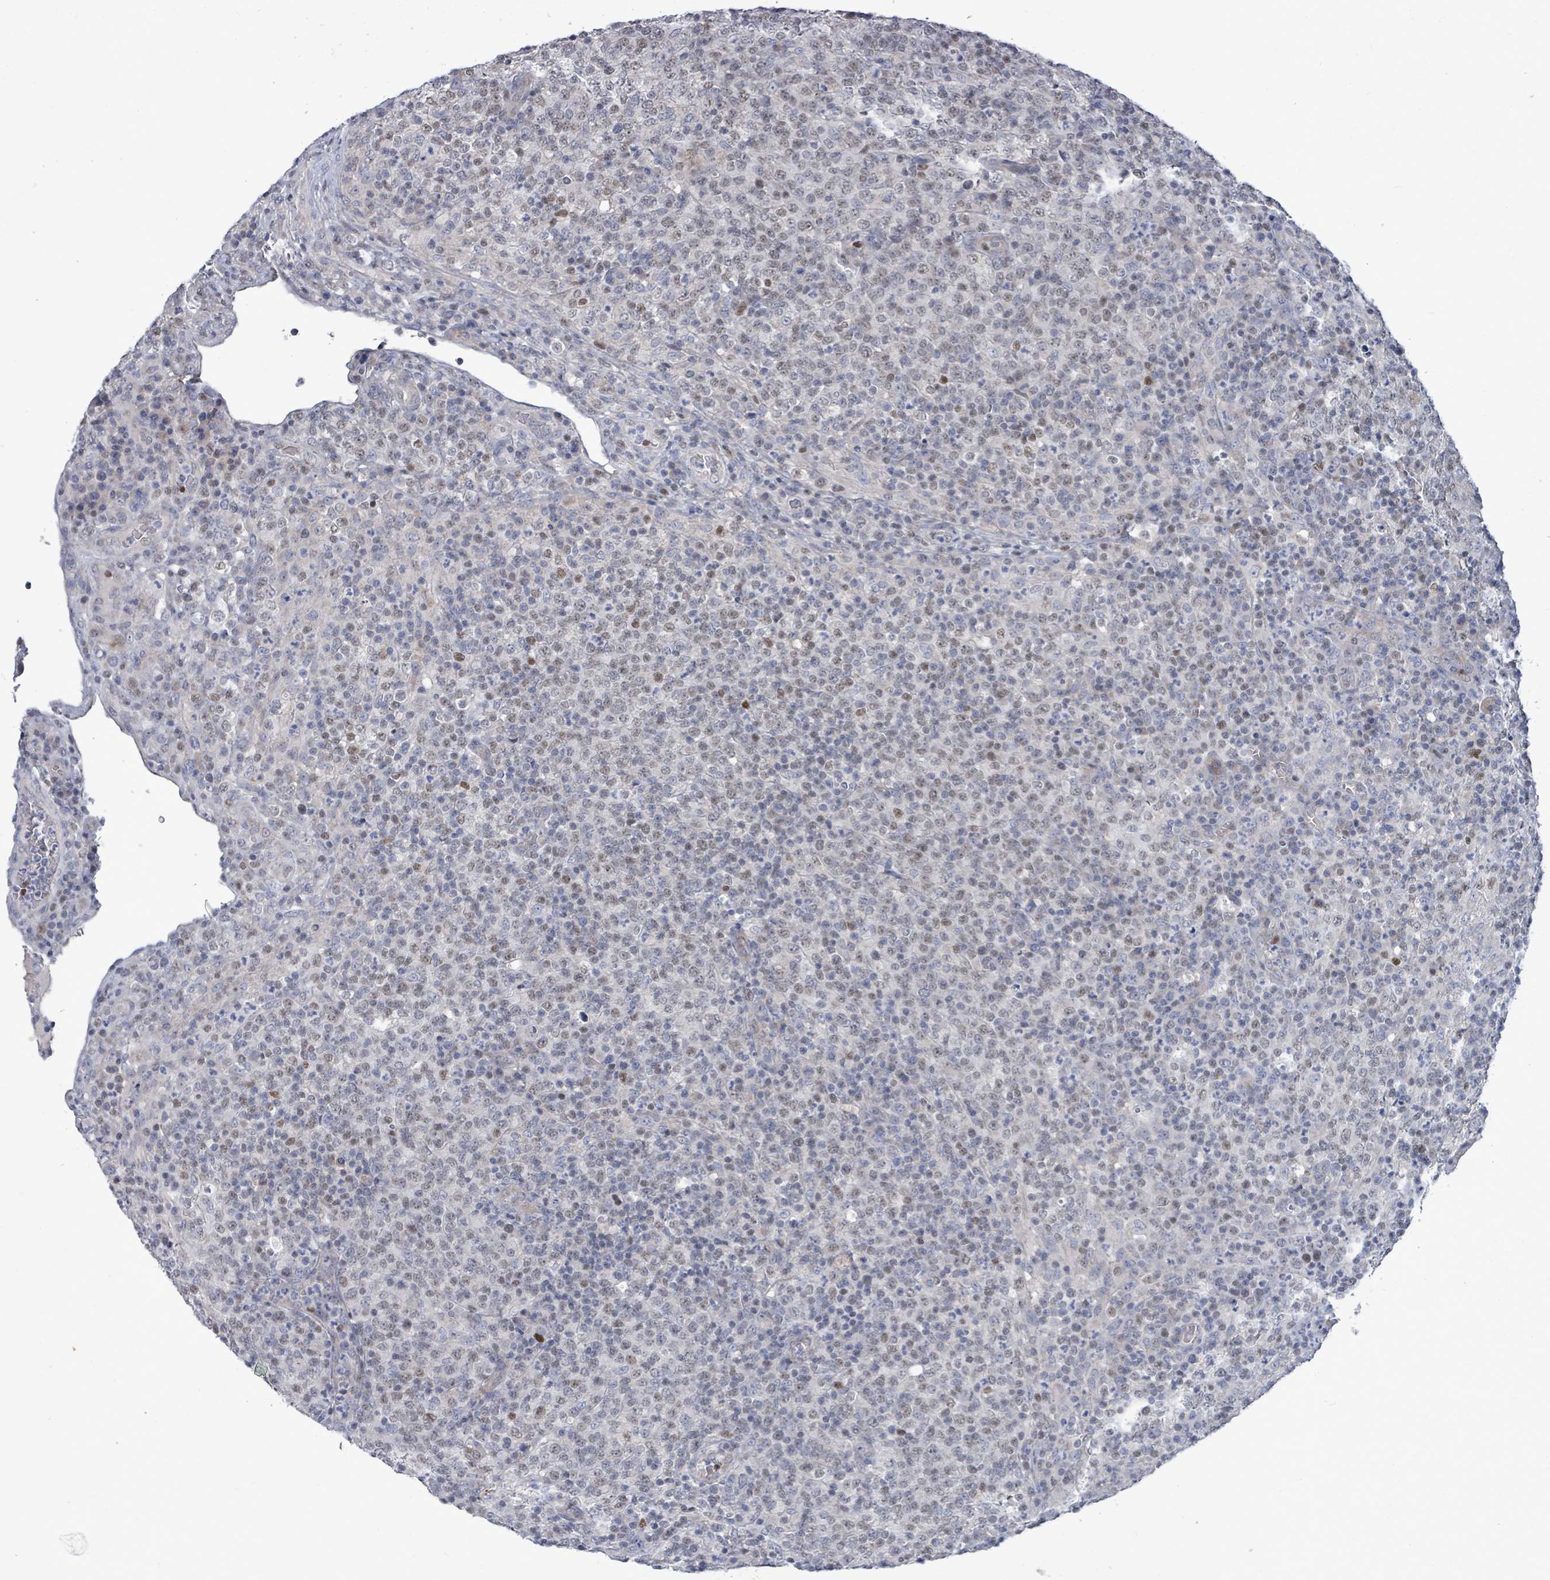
{"staining": {"intensity": "weak", "quantity": "25%-75%", "location": "nuclear"}, "tissue": "lymphoma", "cell_type": "Tumor cells", "image_type": "cancer", "snomed": [{"axis": "morphology", "description": "Malignant lymphoma, non-Hodgkin's type, High grade"}, {"axis": "topography", "description": "Lymph node"}], "caption": "Immunohistochemical staining of human lymphoma reveals low levels of weak nuclear protein staining in approximately 25%-75% of tumor cells.", "gene": "ZFPM1", "patient": {"sex": "male", "age": 54}}